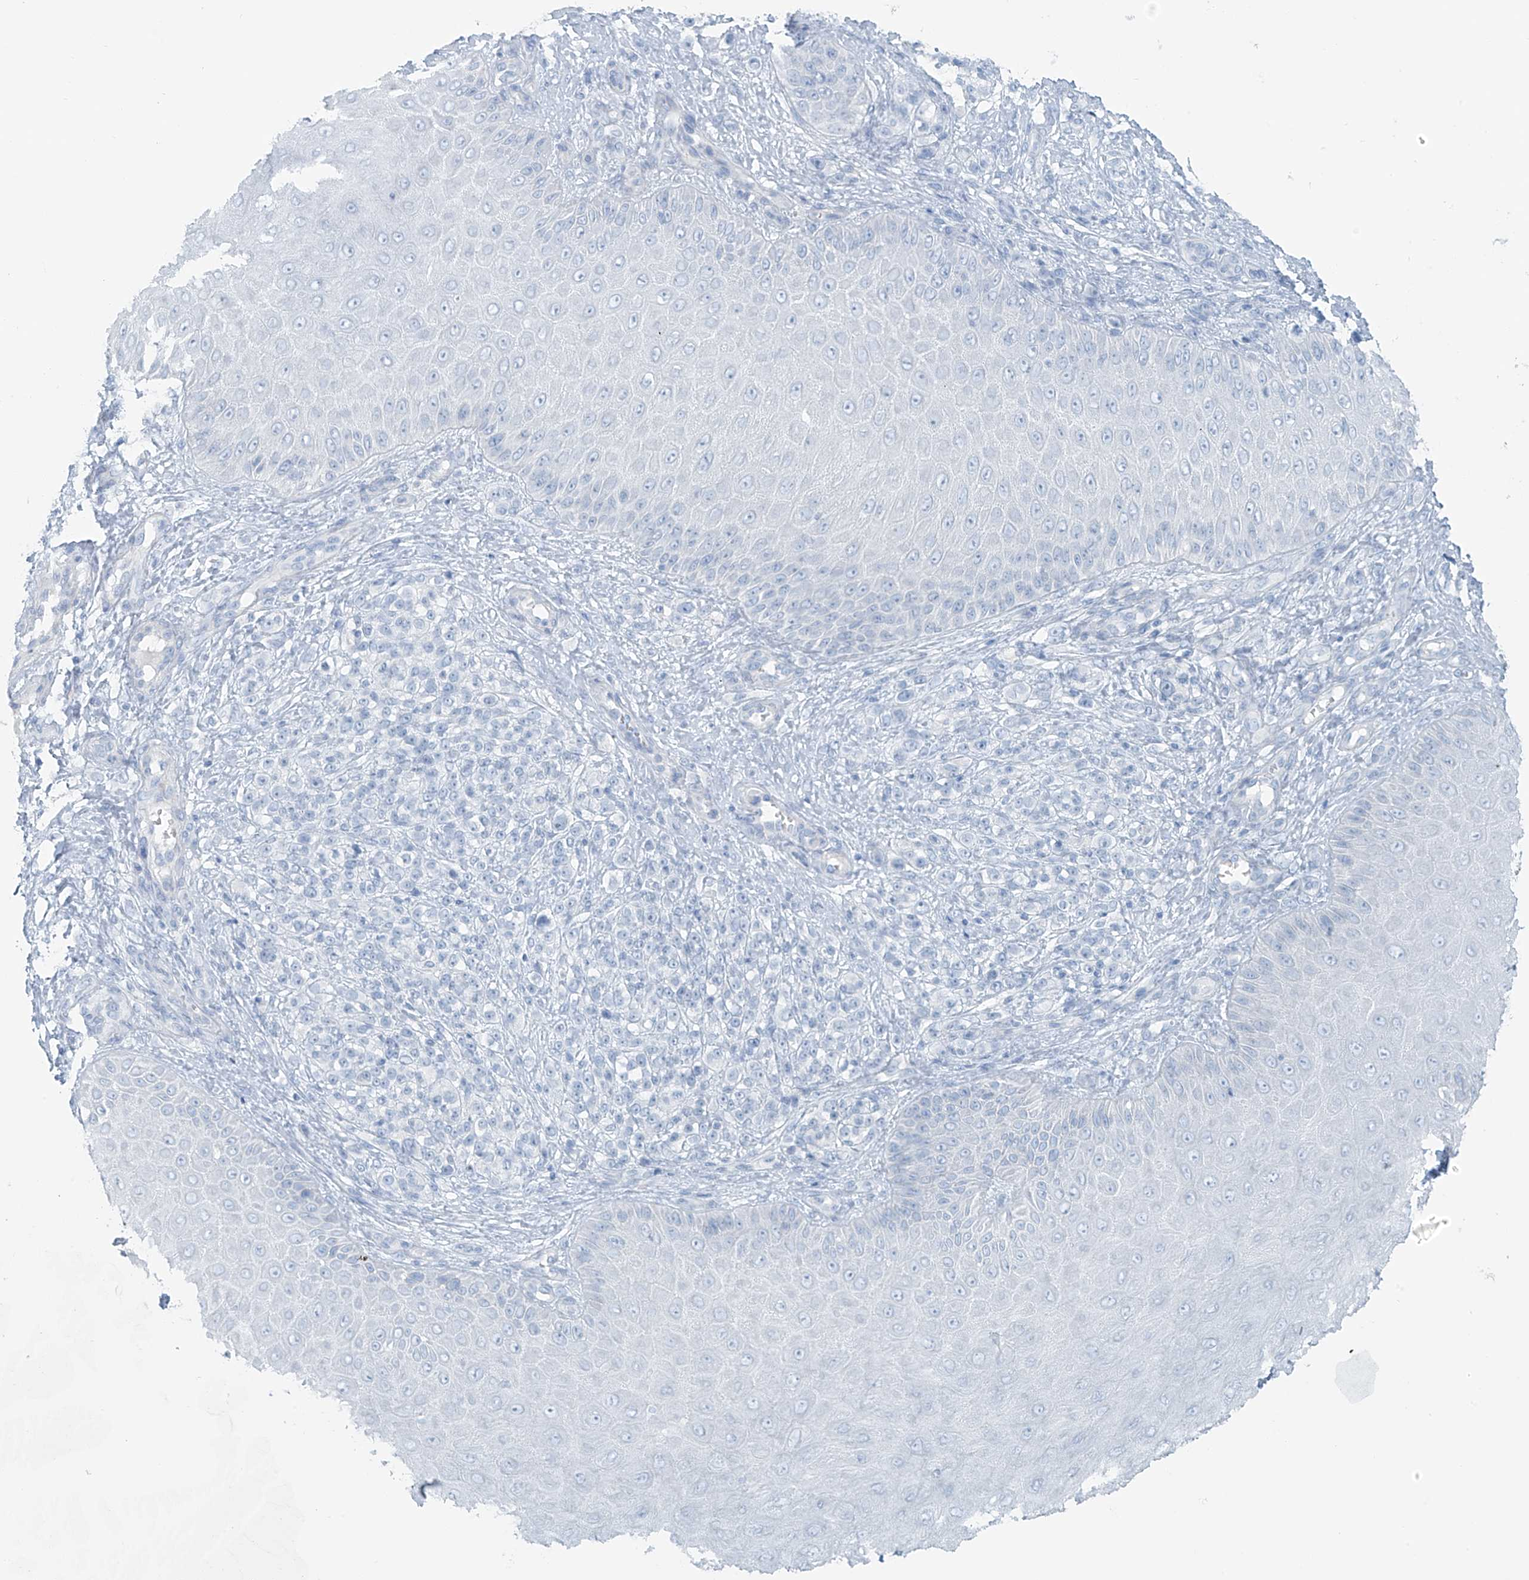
{"staining": {"intensity": "negative", "quantity": "none", "location": "none"}, "tissue": "melanoma", "cell_type": "Tumor cells", "image_type": "cancer", "snomed": [{"axis": "morphology", "description": "Malignant melanoma, NOS"}, {"axis": "topography", "description": "Skin"}], "caption": "IHC of malignant melanoma reveals no expression in tumor cells.", "gene": "SLC25A43", "patient": {"sex": "female", "age": 55}}